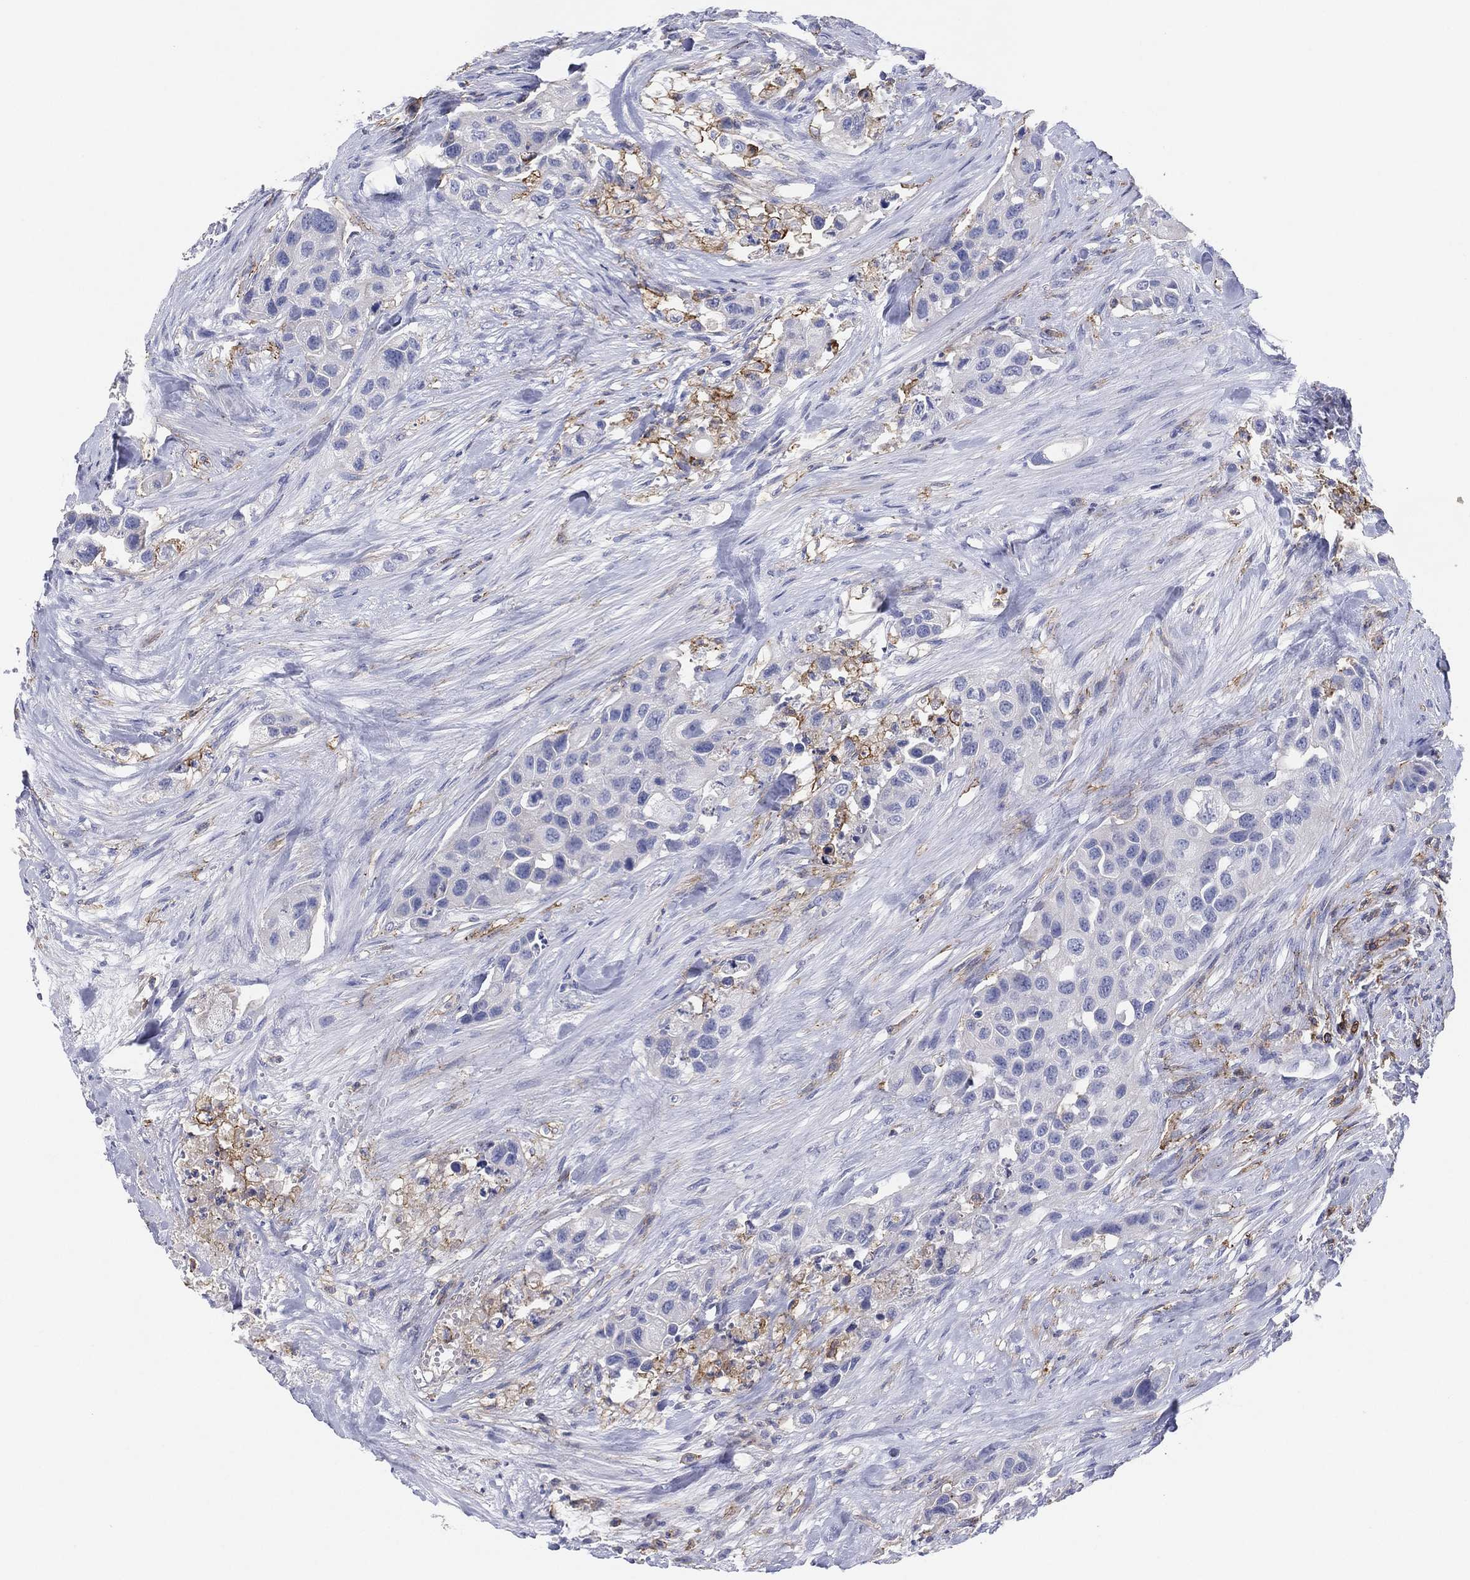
{"staining": {"intensity": "negative", "quantity": "none", "location": "none"}, "tissue": "urothelial cancer", "cell_type": "Tumor cells", "image_type": "cancer", "snomed": [{"axis": "morphology", "description": "Urothelial carcinoma, High grade"}, {"axis": "topography", "description": "Urinary bladder"}], "caption": "Immunohistochemical staining of urothelial cancer exhibits no significant positivity in tumor cells.", "gene": "SELPLG", "patient": {"sex": "female", "age": 73}}